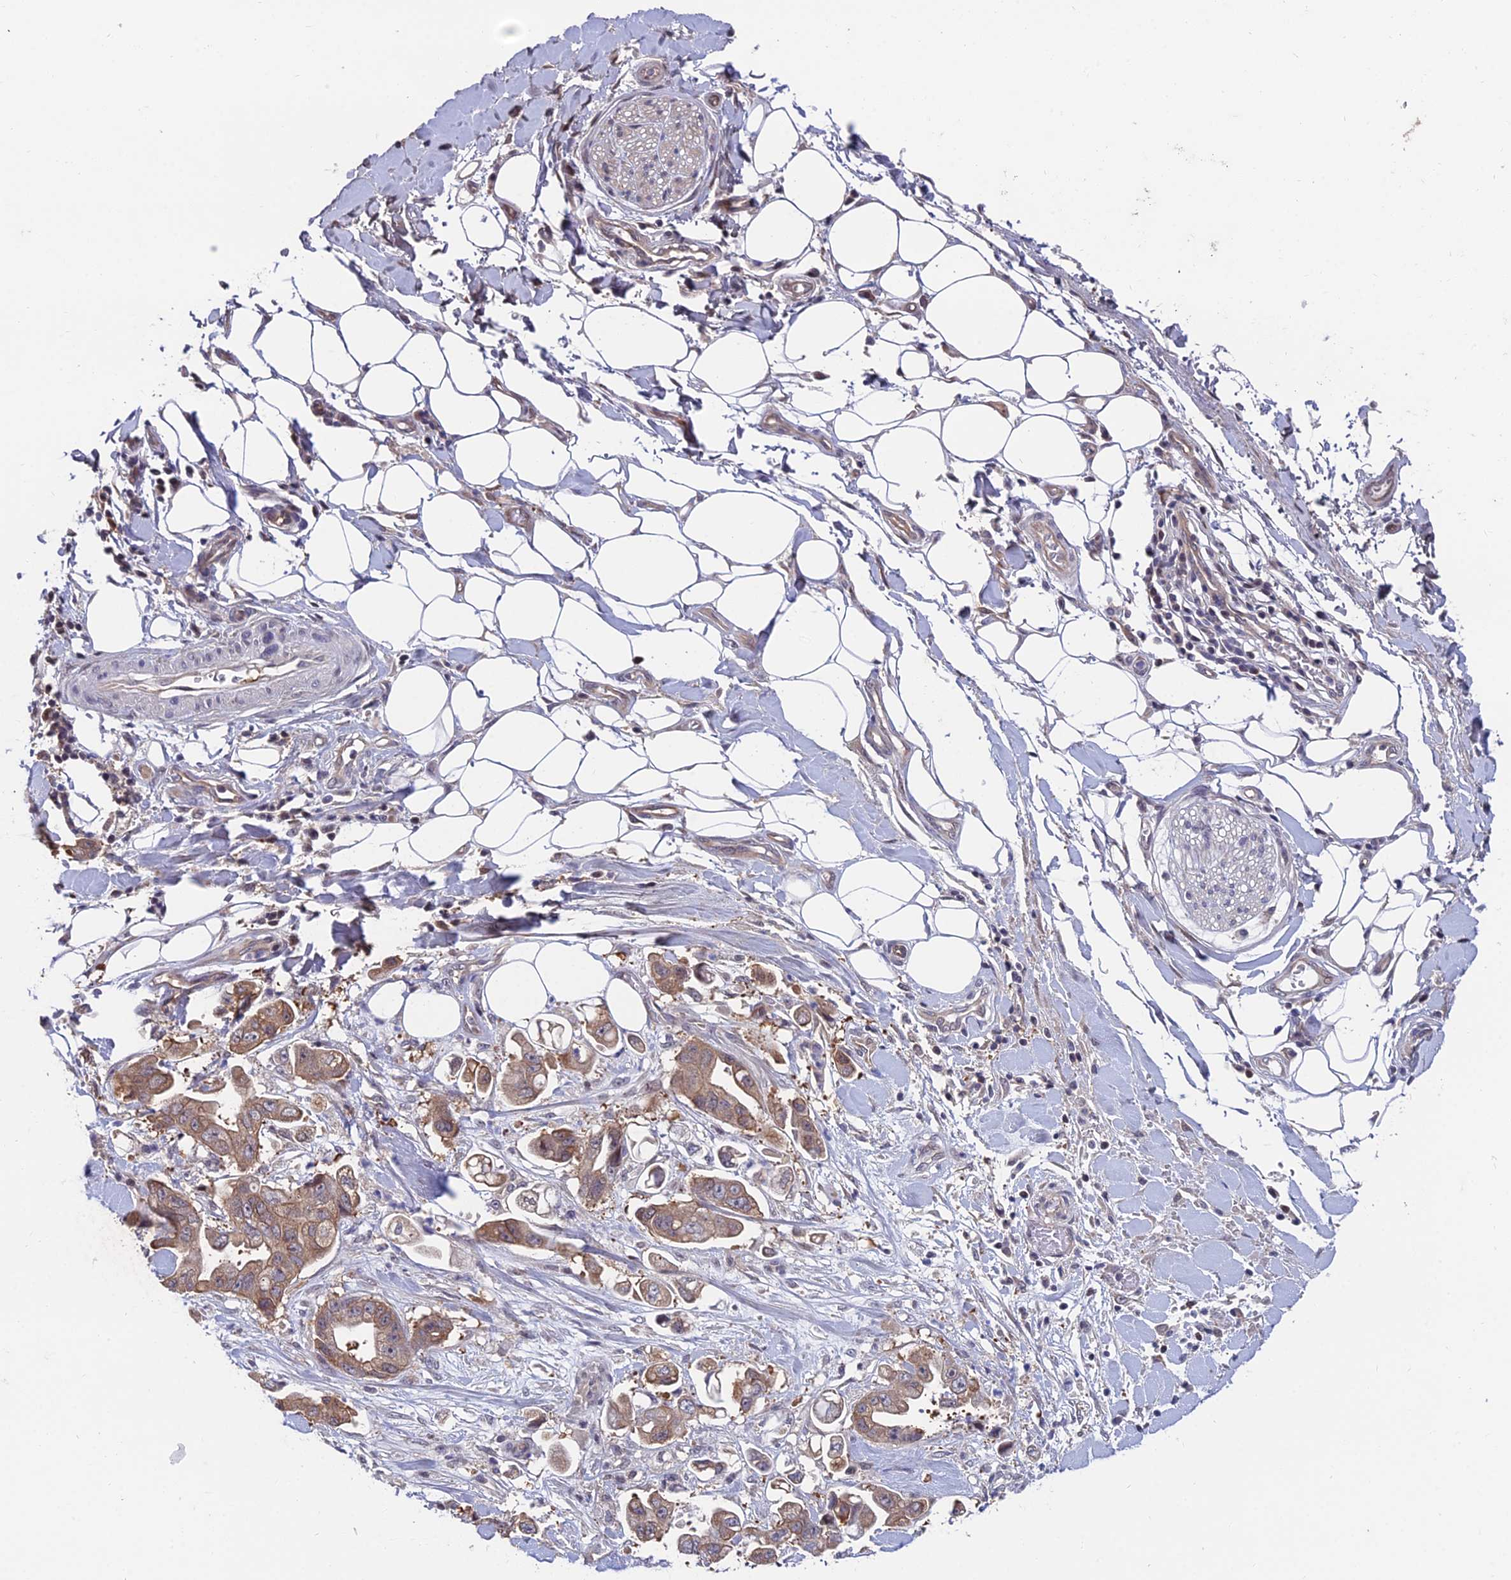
{"staining": {"intensity": "moderate", "quantity": ">75%", "location": "cytoplasmic/membranous"}, "tissue": "stomach cancer", "cell_type": "Tumor cells", "image_type": "cancer", "snomed": [{"axis": "morphology", "description": "Adenocarcinoma, NOS"}, {"axis": "topography", "description": "Stomach"}], "caption": "High-power microscopy captured an immunohistochemistry image of adenocarcinoma (stomach), revealing moderate cytoplasmic/membranous expression in about >75% of tumor cells.", "gene": "INPP4A", "patient": {"sex": "male", "age": 62}}